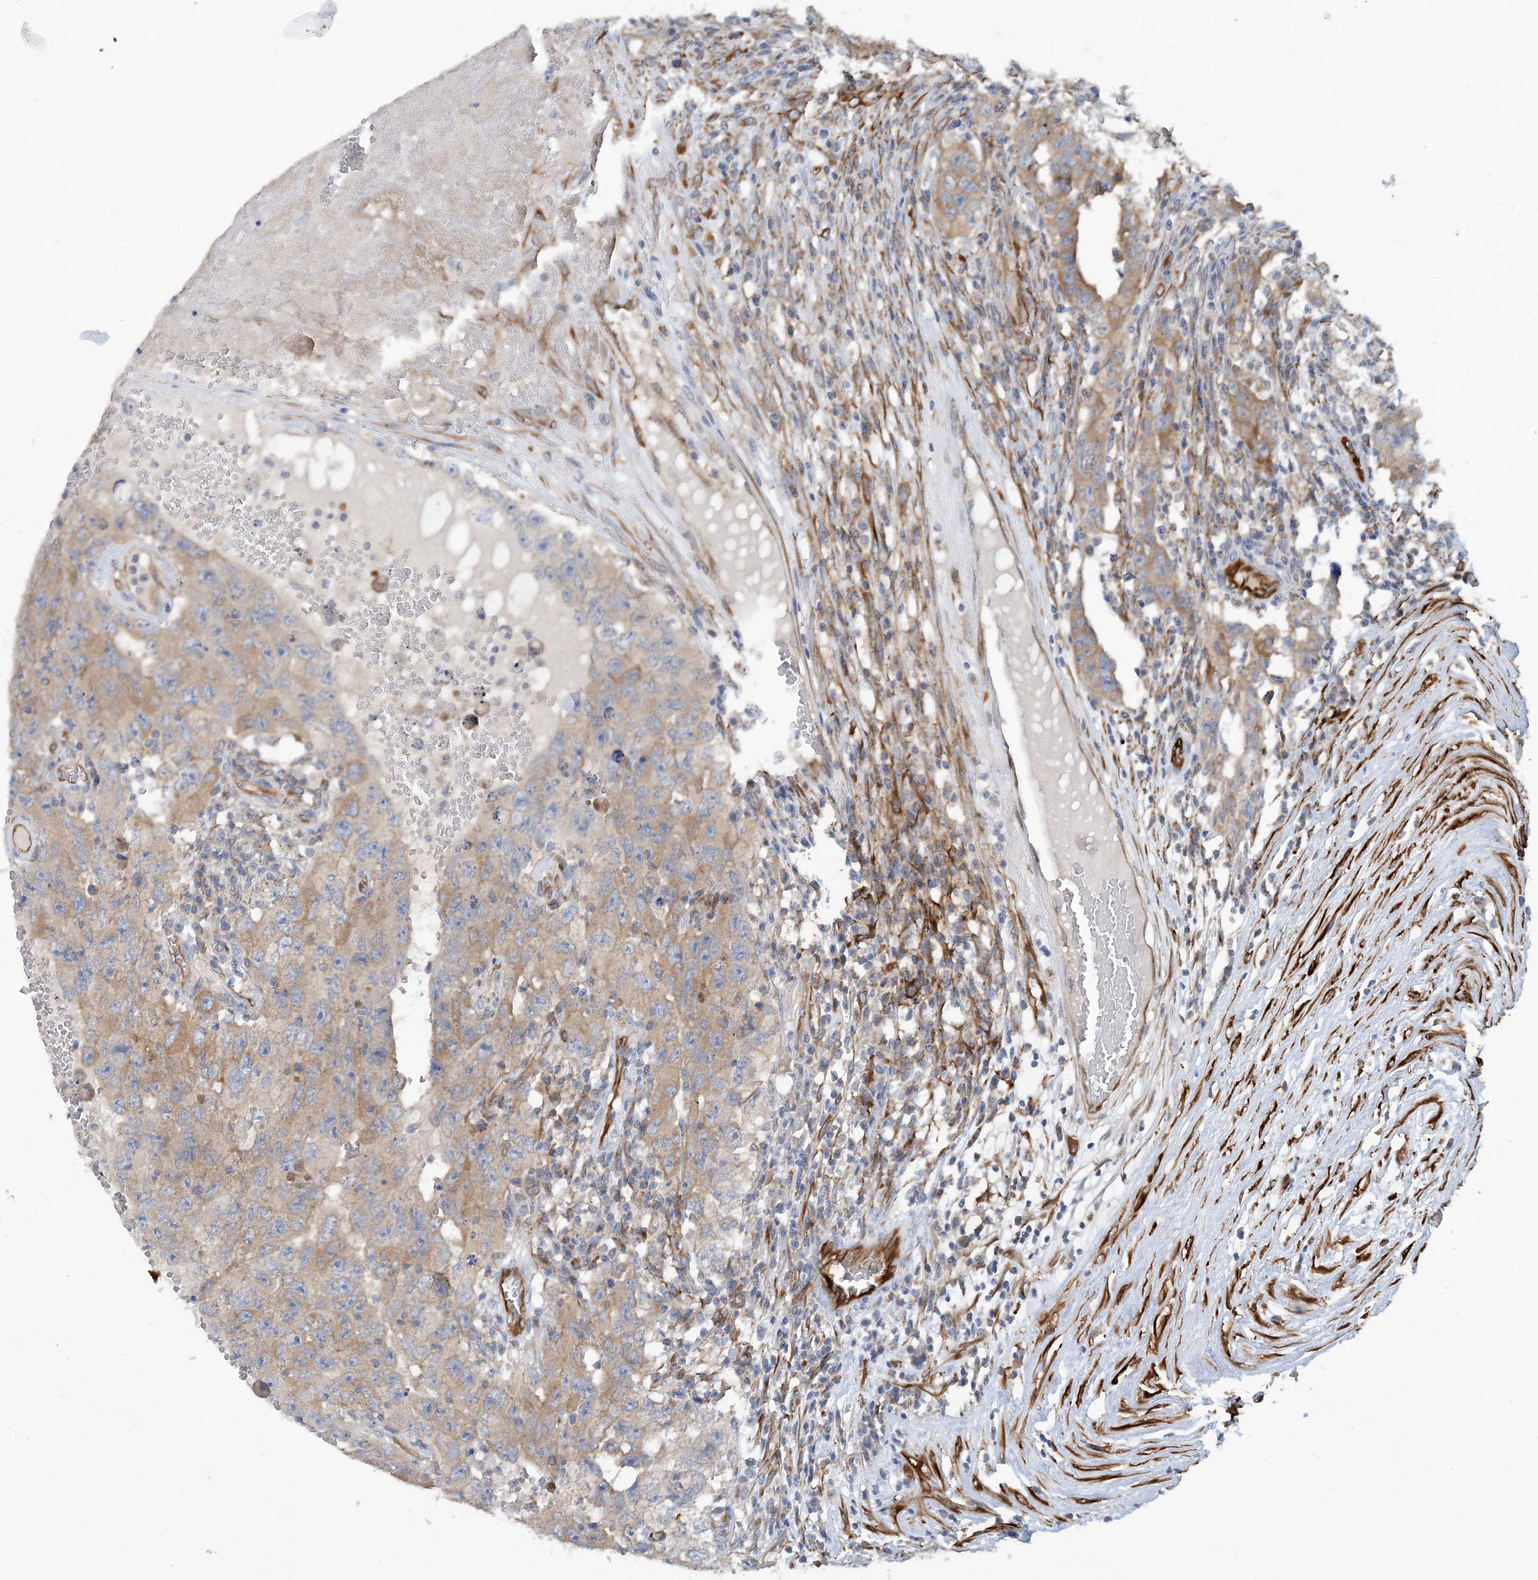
{"staining": {"intensity": "weak", "quantity": ">75%", "location": "cytoplasmic/membranous"}, "tissue": "testis cancer", "cell_type": "Tumor cells", "image_type": "cancer", "snomed": [{"axis": "morphology", "description": "Carcinoma, Embryonal, NOS"}, {"axis": "topography", "description": "Testis"}], "caption": "Immunohistochemical staining of testis cancer (embryonal carcinoma) displays low levels of weak cytoplasmic/membranous protein positivity in about >75% of tumor cells. (DAB (3,3'-diaminobenzidine) IHC with brightfield microscopy, high magnification).", "gene": "EIF2A", "patient": {"sex": "male", "age": 26}}